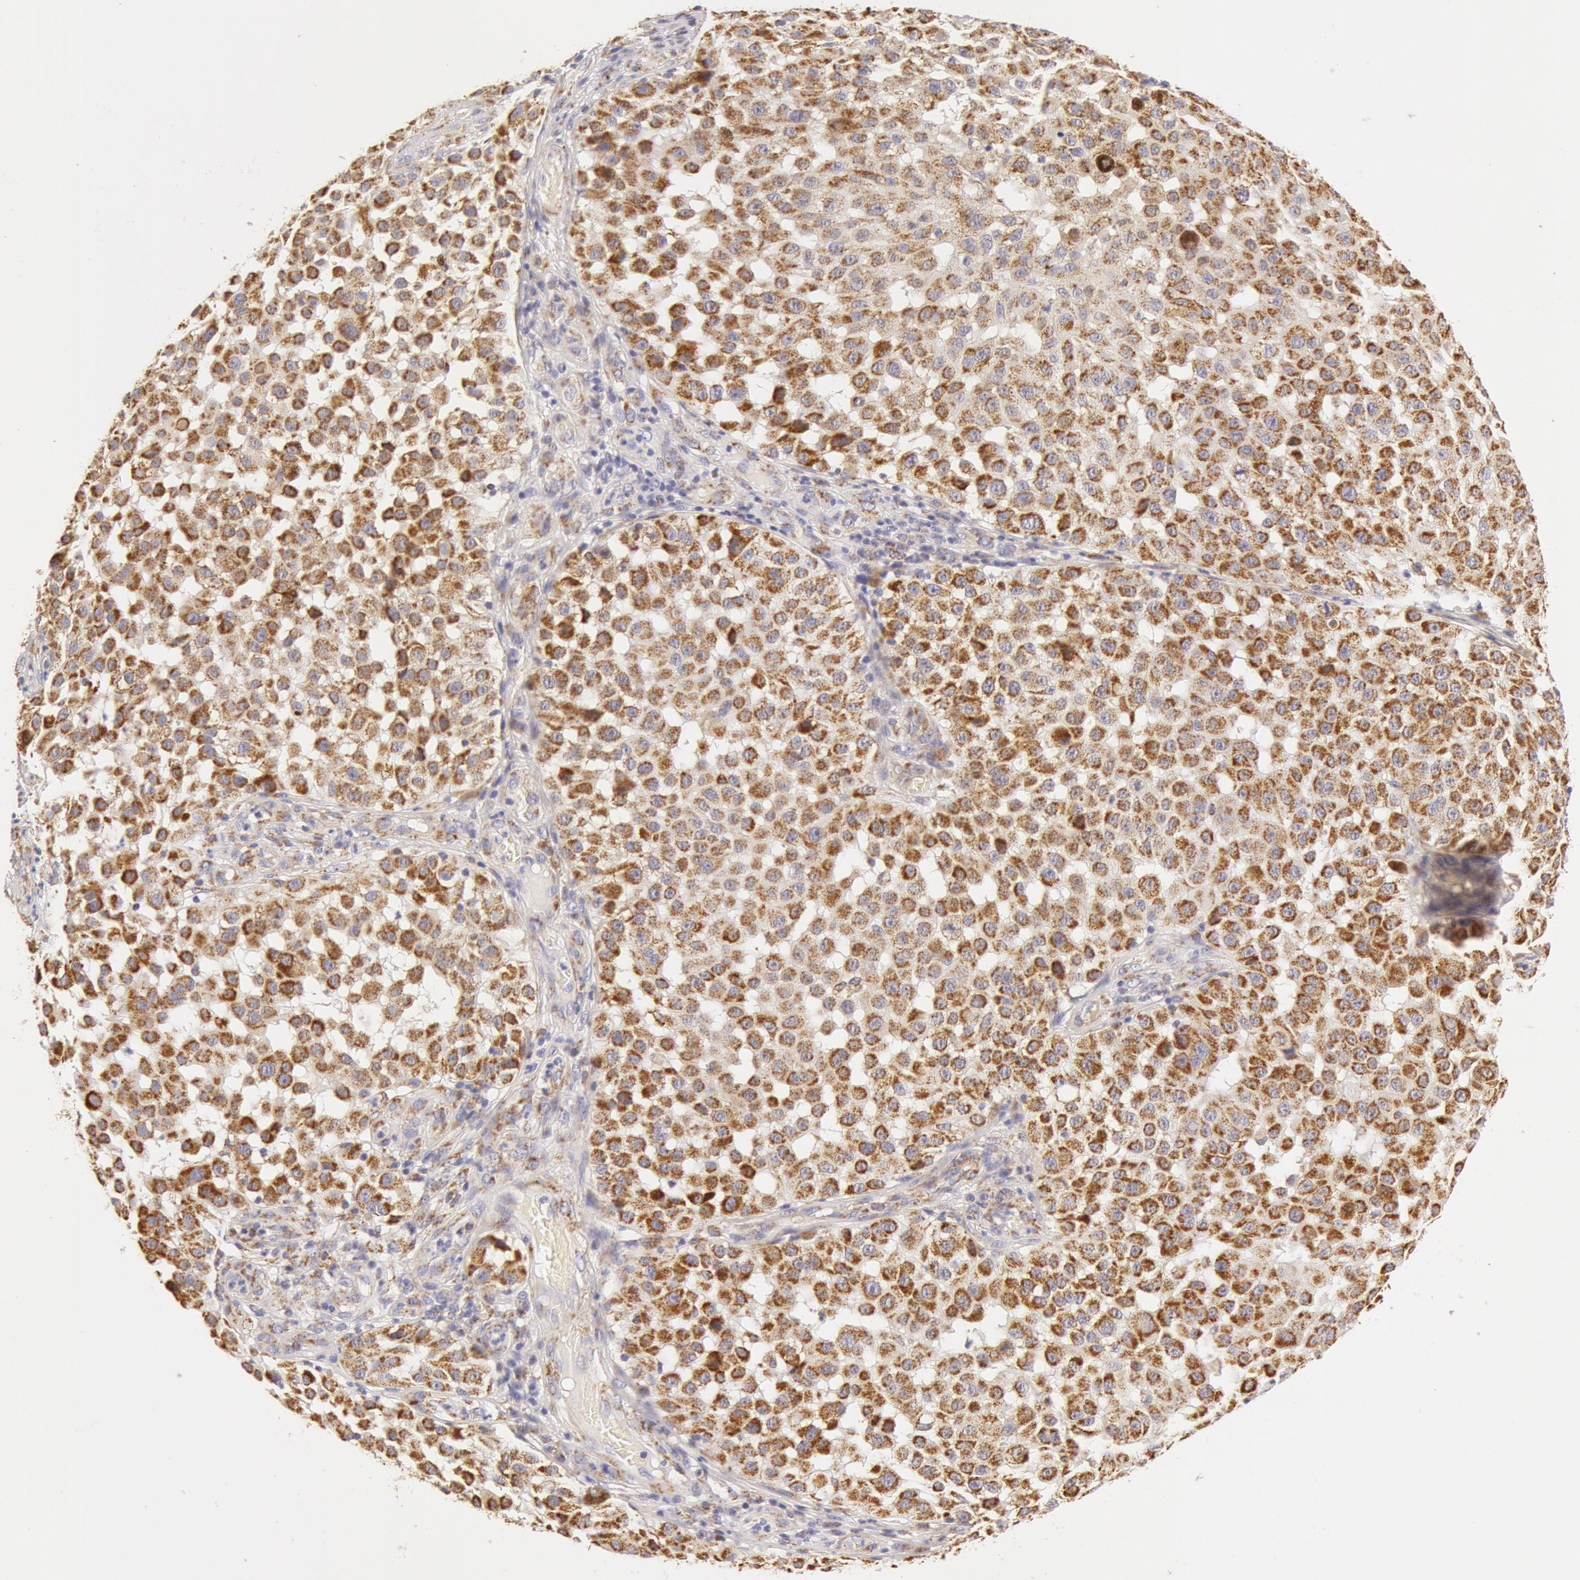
{"staining": {"intensity": "moderate", "quantity": ">75%", "location": "cytoplasmic/membranous"}, "tissue": "melanoma", "cell_type": "Tumor cells", "image_type": "cancer", "snomed": [{"axis": "morphology", "description": "Malignant melanoma, NOS"}, {"axis": "topography", "description": "Skin"}], "caption": "Immunohistochemical staining of human melanoma reveals medium levels of moderate cytoplasmic/membranous expression in about >75% of tumor cells.", "gene": "ATP5F1B", "patient": {"sex": "female", "age": 64}}